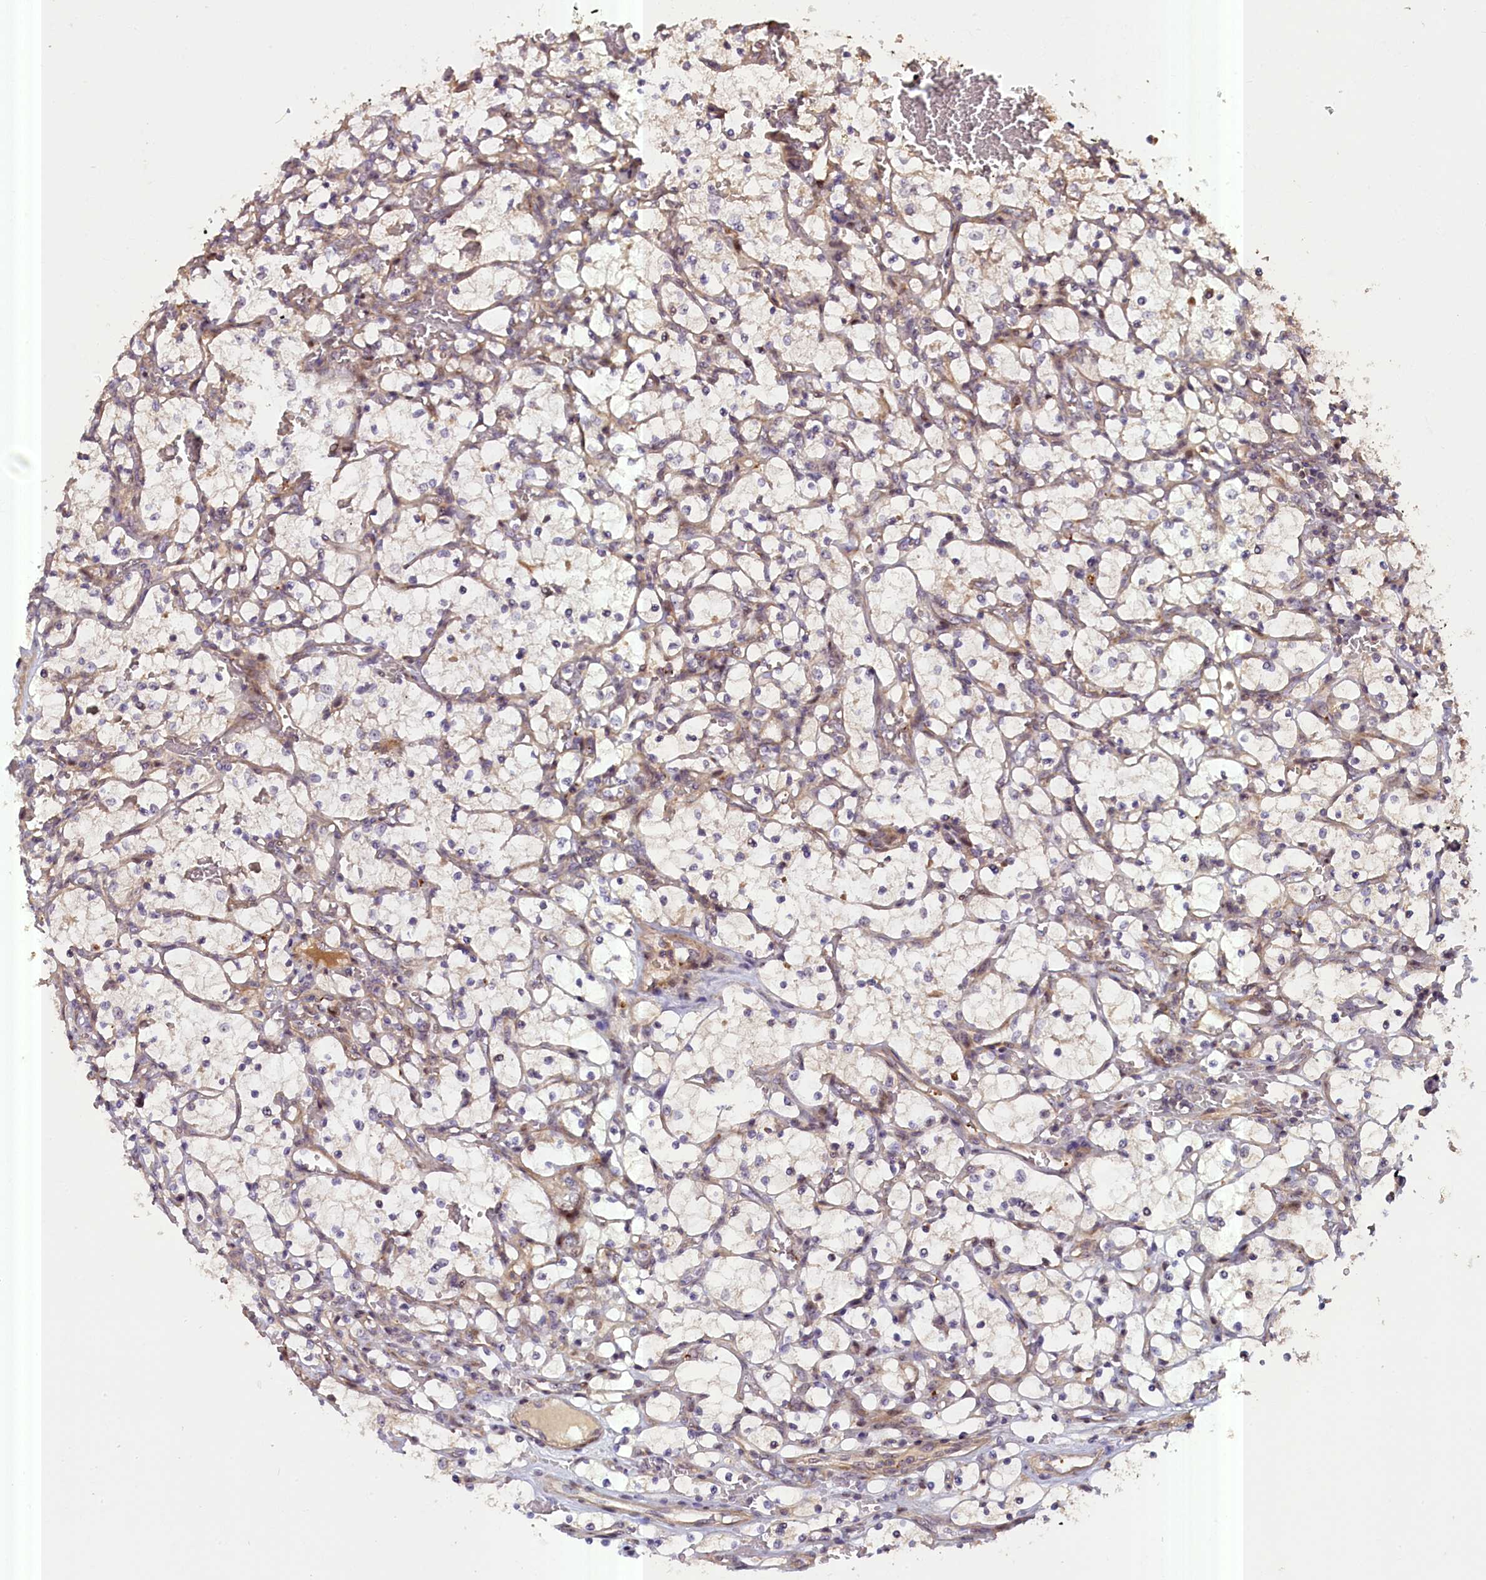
{"staining": {"intensity": "weak", "quantity": "<25%", "location": "cytoplasmic/membranous"}, "tissue": "renal cancer", "cell_type": "Tumor cells", "image_type": "cancer", "snomed": [{"axis": "morphology", "description": "Adenocarcinoma, NOS"}, {"axis": "topography", "description": "Kidney"}], "caption": "DAB (3,3'-diaminobenzidine) immunohistochemical staining of human adenocarcinoma (renal) reveals no significant positivity in tumor cells. (Stains: DAB (3,3'-diaminobenzidine) IHC with hematoxylin counter stain, Microscopy: brightfield microscopy at high magnification).", "gene": "FUZ", "patient": {"sex": "female", "age": 69}}